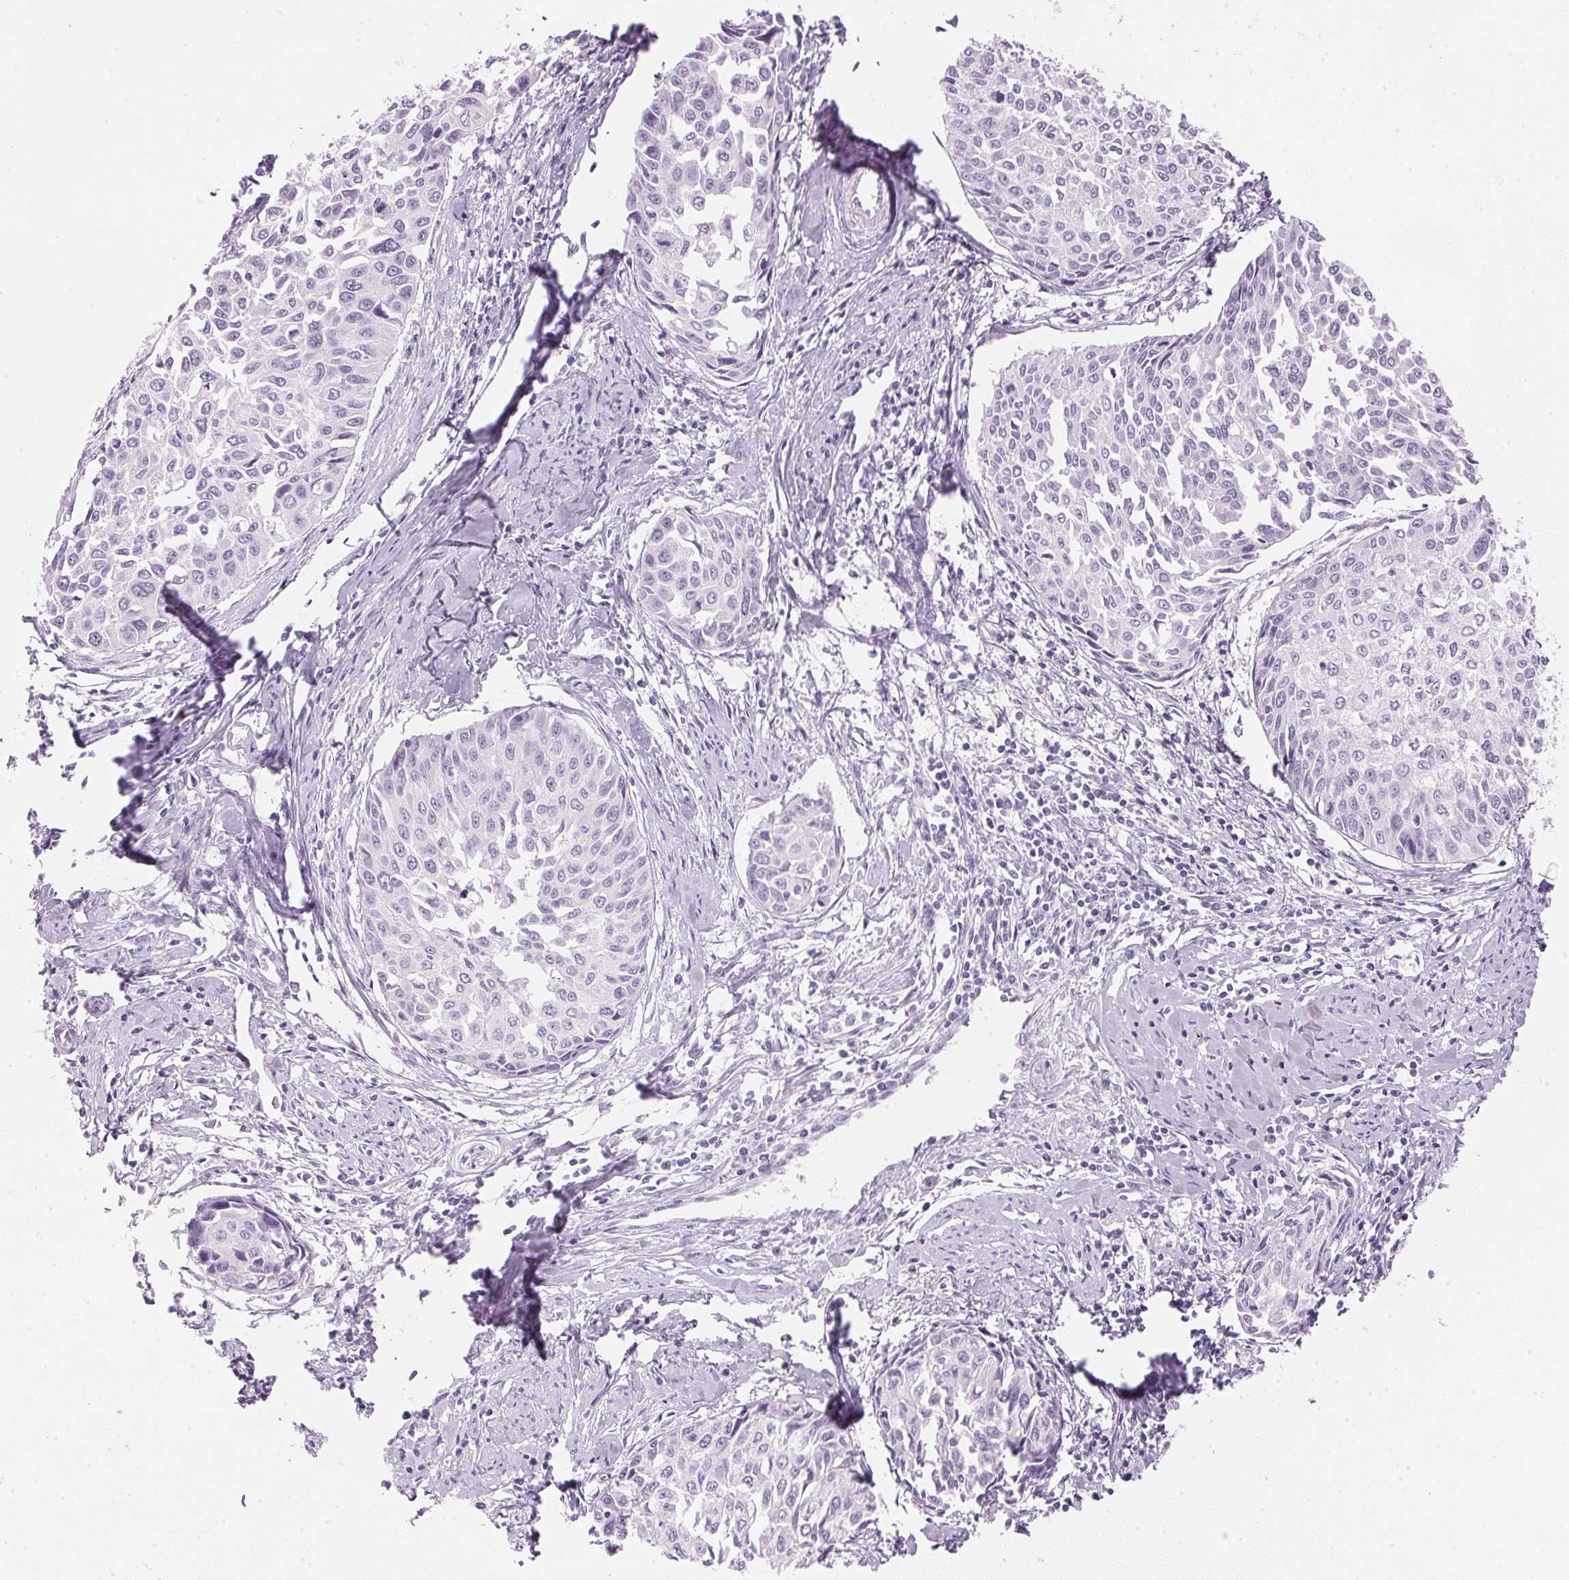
{"staining": {"intensity": "negative", "quantity": "none", "location": "none"}, "tissue": "cervical cancer", "cell_type": "Tumor cells", "image_type": "cancer", "snomed": [{"axis": "morphology", "description": "Squamous cell carcinoma, NOS"}, {"axis": "topography", "description": "Cervix"}], "caption": "A photomicrograph of cervical cancer stained for a protein demonstrates no brown staining in tumor cells. (Immunohistochemistry, brightfield microscopy, high magnification).", "gene": "IGFBP1", "patient": {"sex": "female", "age": 50}}